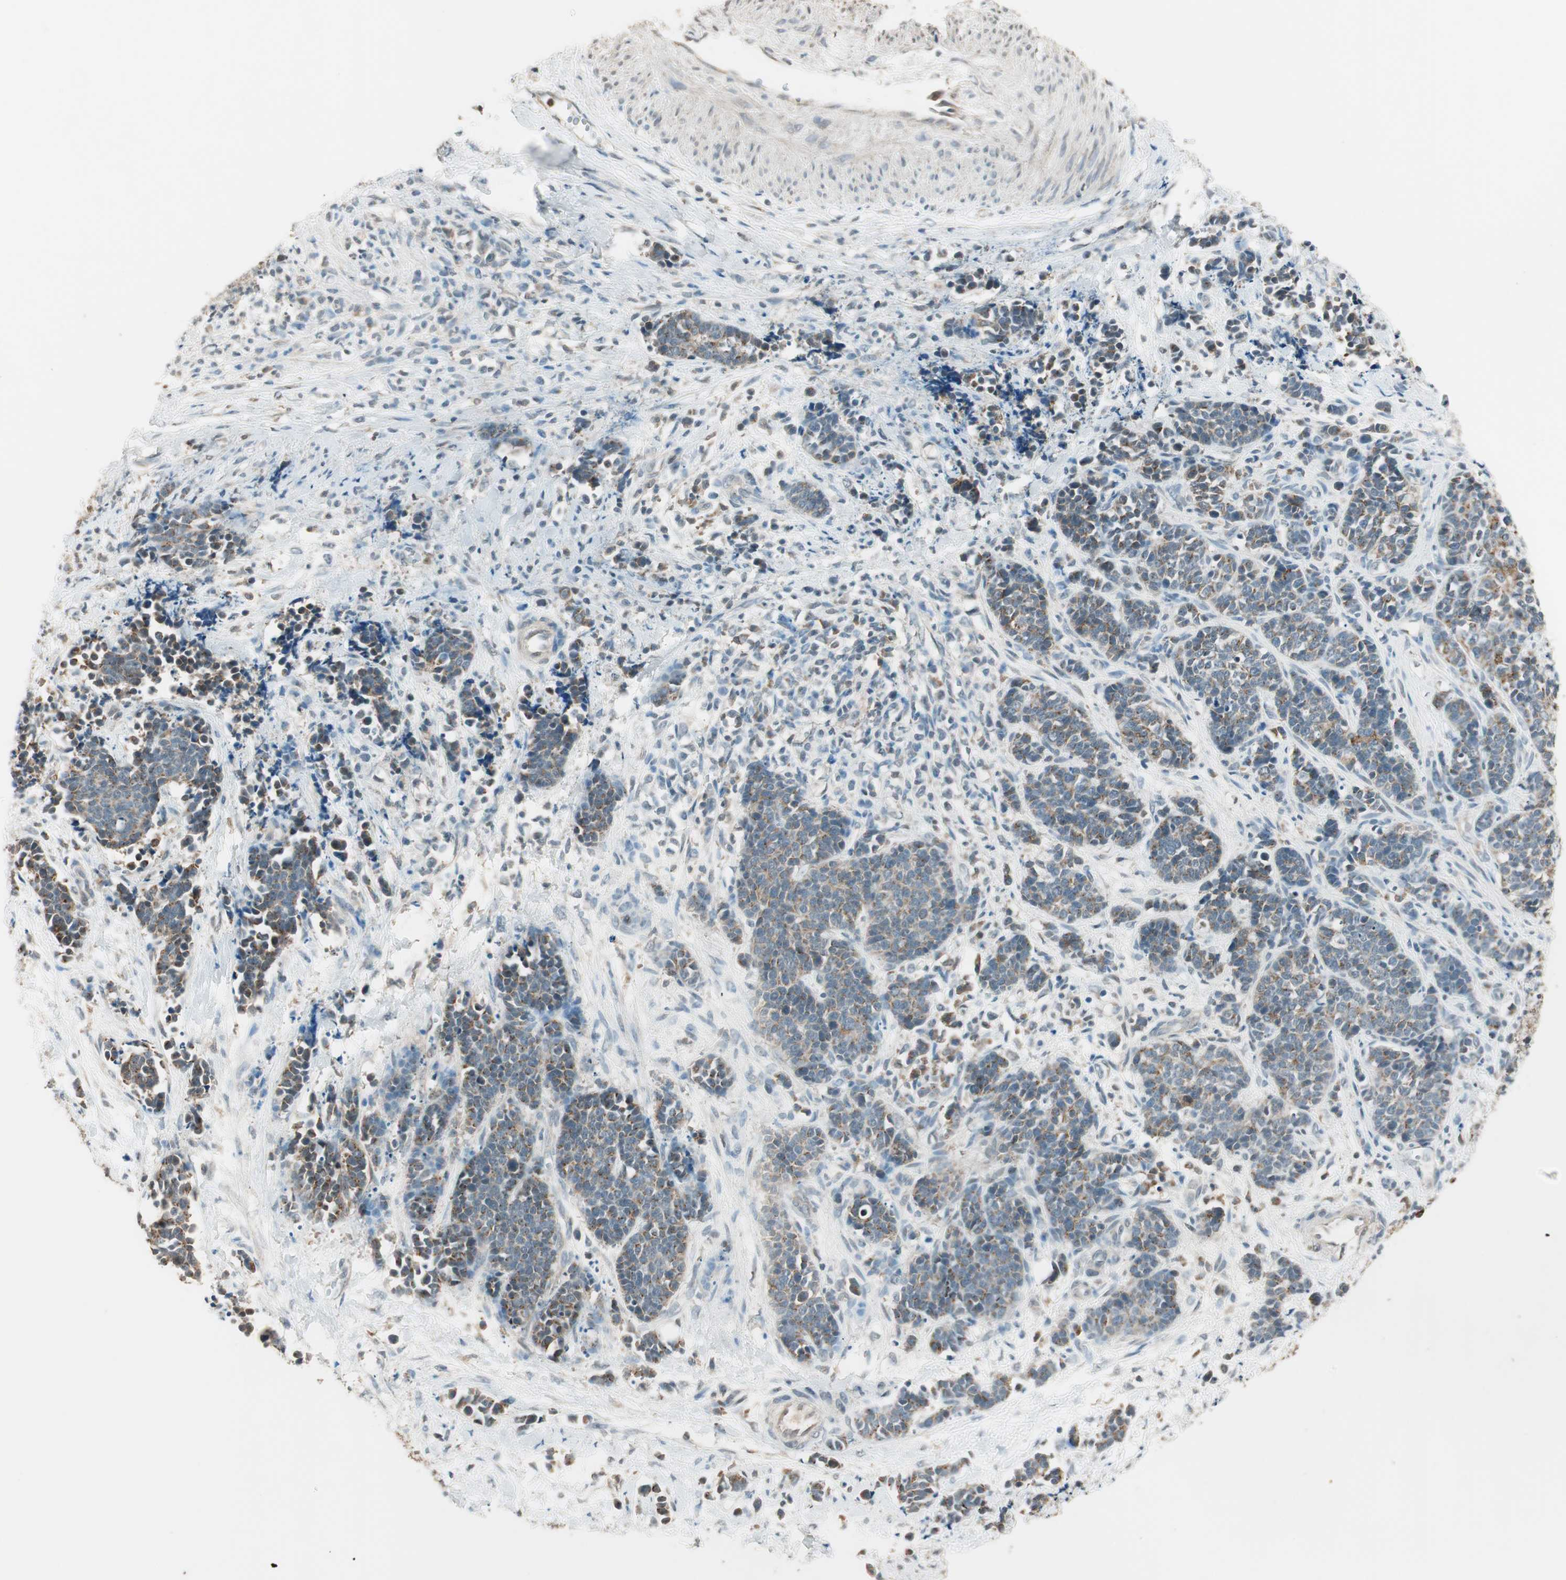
{"staining": {"intensity": "moderate", "quantity": "<25%", "location": "cytoplasmic/membranous"}, "tissue": "cervical cancer", "cell_type": "Tumor cells", "image_type": "cancer", "snomed": [{"axis": "morphology", "description": "Squamous cell carcinoma, NOS"}, {"axis": "topography", "description": "Cervix"}], "caption": "Immunohistochemistry (DAB (3,3'-diaminobenzidine)) staining of human cervical cancer (squamous cell carcinoma) reveals moderate cytoplasmic/membranous protein positivity in approximately <25% of tumor cells.", "gene": "TRIM21", "patient": {"sex": "female", "age": 35}}